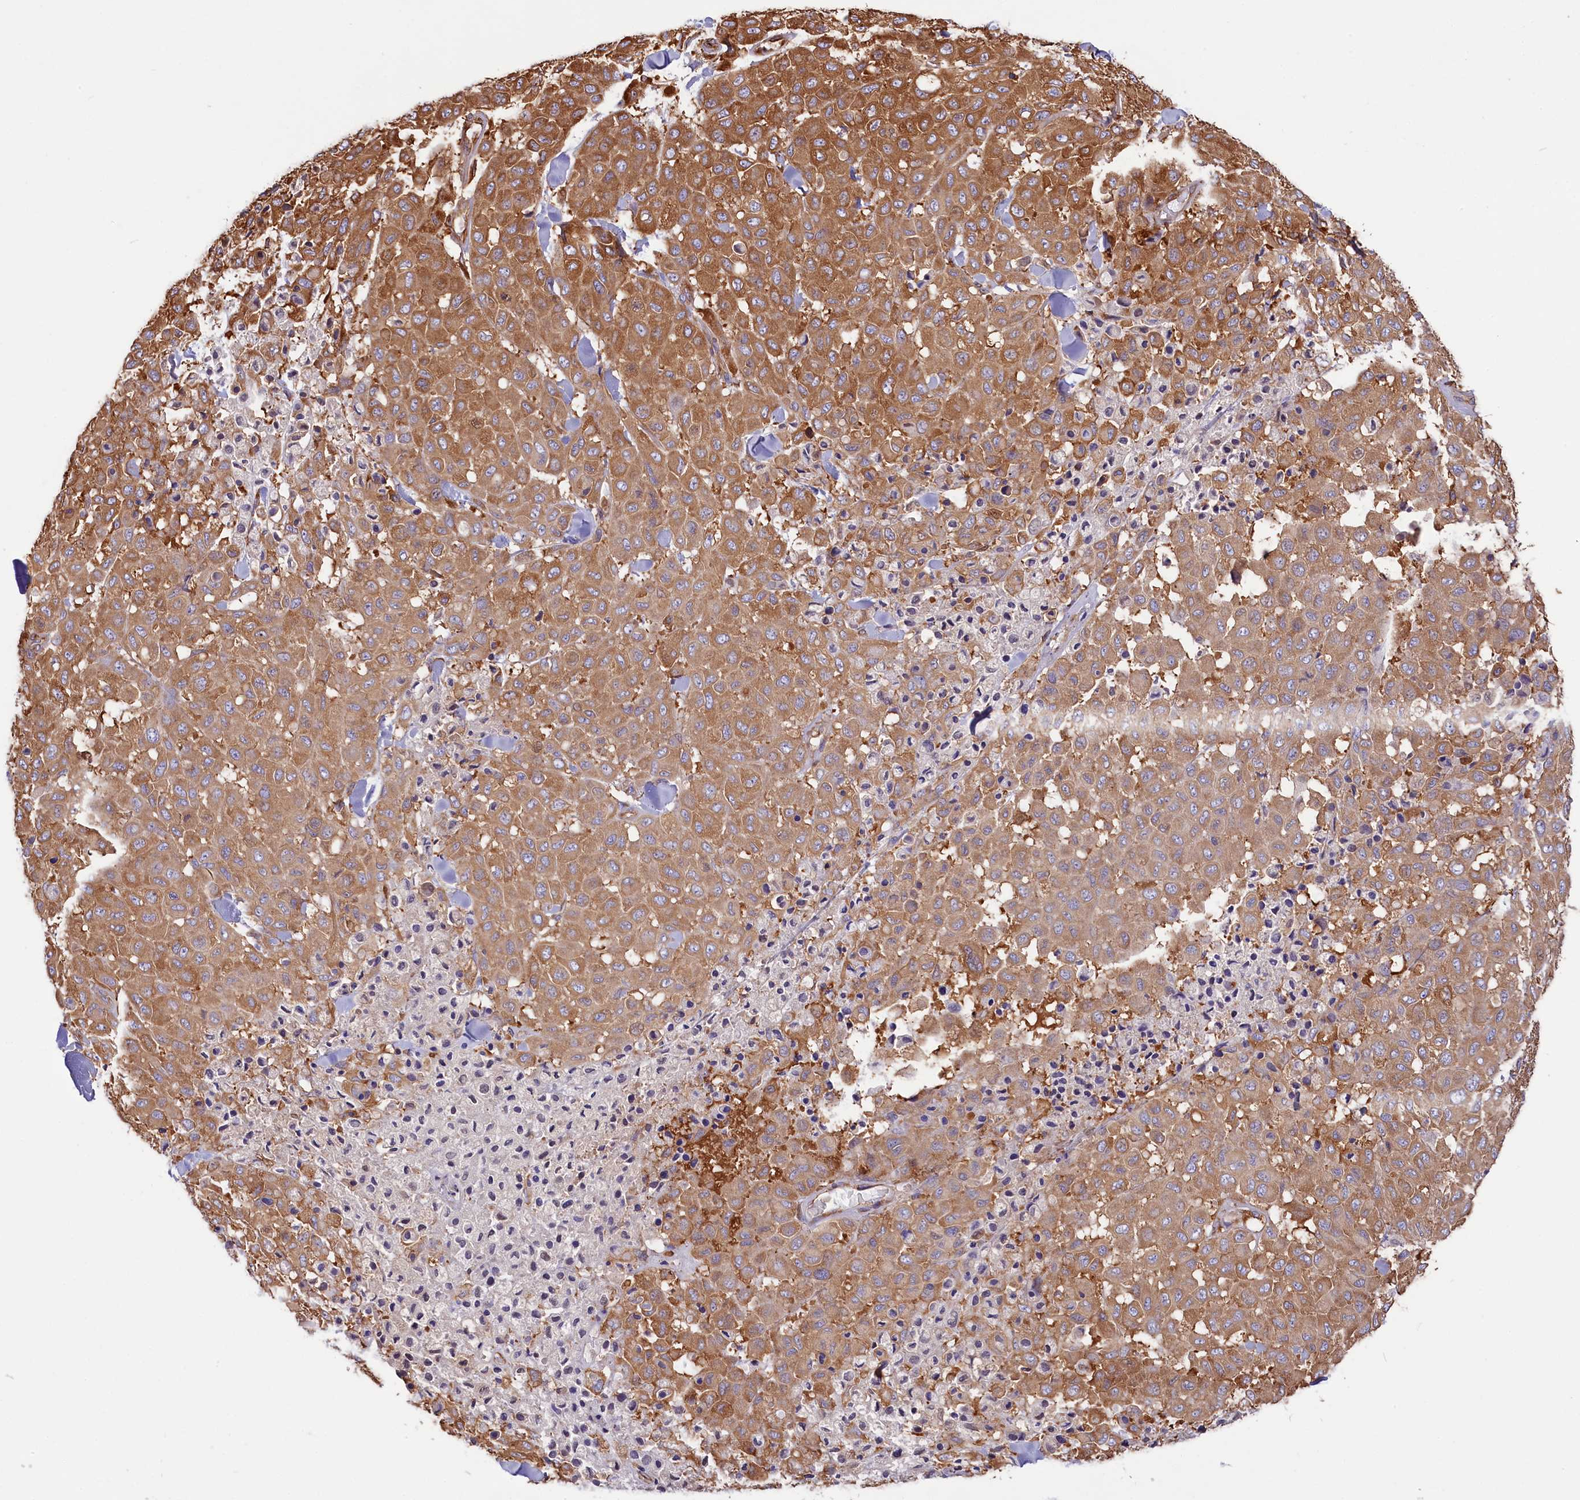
{"staining": {"intensity": "moderate", "quantity": ">75%", "location": "cytoplasmic/membranous"}, "tissue": "melanoma", "cell_type": "Tumor cells", "image_type": "cancer", "snomed": [{"axis": "morphology", "description": "Malignant melanoma, Metastatic site"}, {"axis": "topography", "description": "Skin"}], "caption": "Protein staining of melanoma tissue reveals moderate cytoplasmic/membranous positivity in approximately >75% of tumor cells. The staining is performed using DAB brown chromogen to label protein expression. The nuclei are counter-stained blue using hematoxylin.", "gene": "GYS1", "patient": {"sex": "female", "age": 81}}